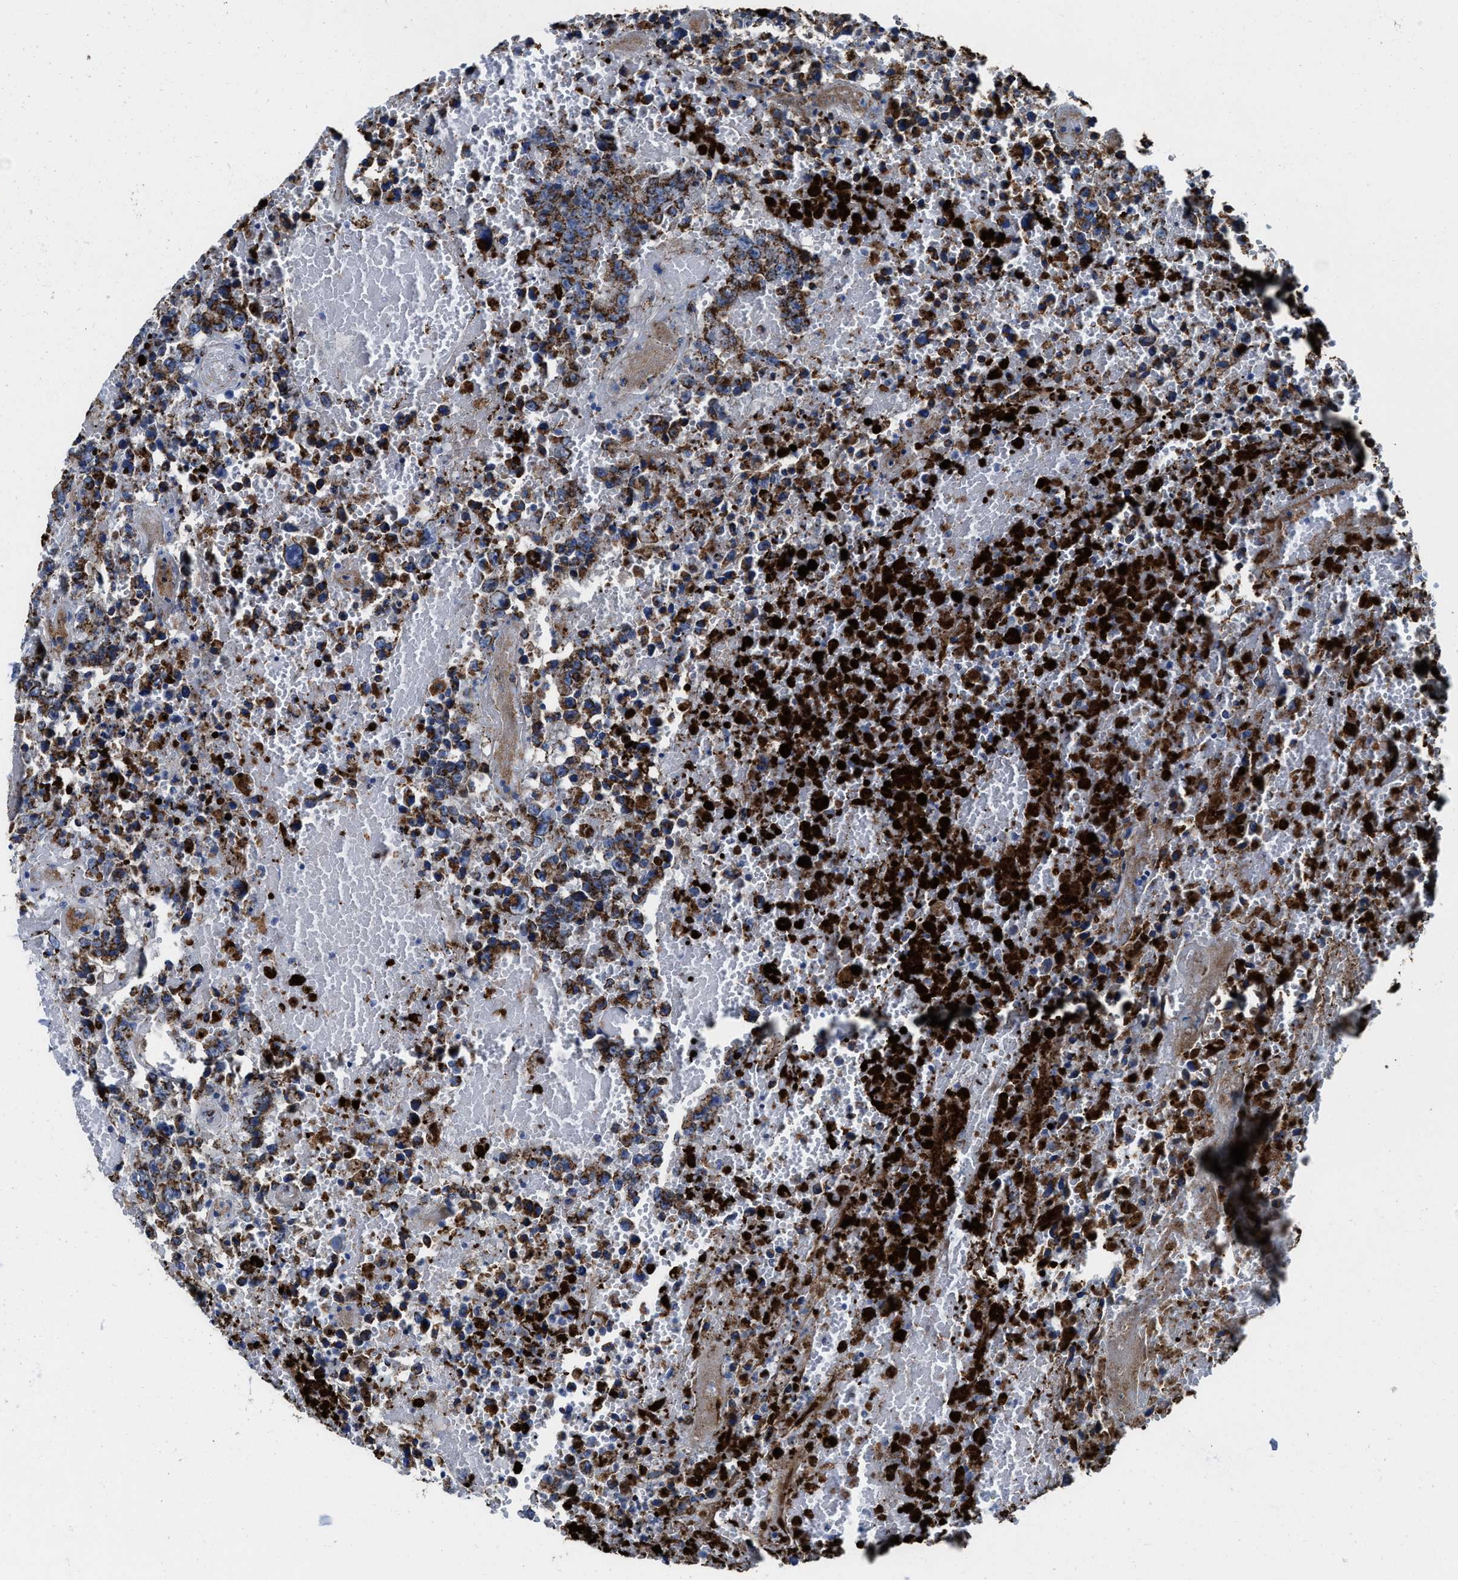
{"staining": {"intensity": "strong", "quantity": ">75%", "location": "cytoplasmic/membranous"}, "tissue": "testis cancer", "cell_type": "Tumor cells", "image_type": "cancer", "snomed": [{"axis": "morphology", "description": "Carcinoma, Embryonal, NOS"}, {"axis": "topography", "description": "Testis"}], "caption": "Immunohistochemical staining of embryonal carcinoma (testis) displays high levels of strong cytoplasmic/membranous expression in about >75% of tumor cells.", "gene": "ALDH1B1", "patient": {"sex": "male", "age": 25}}